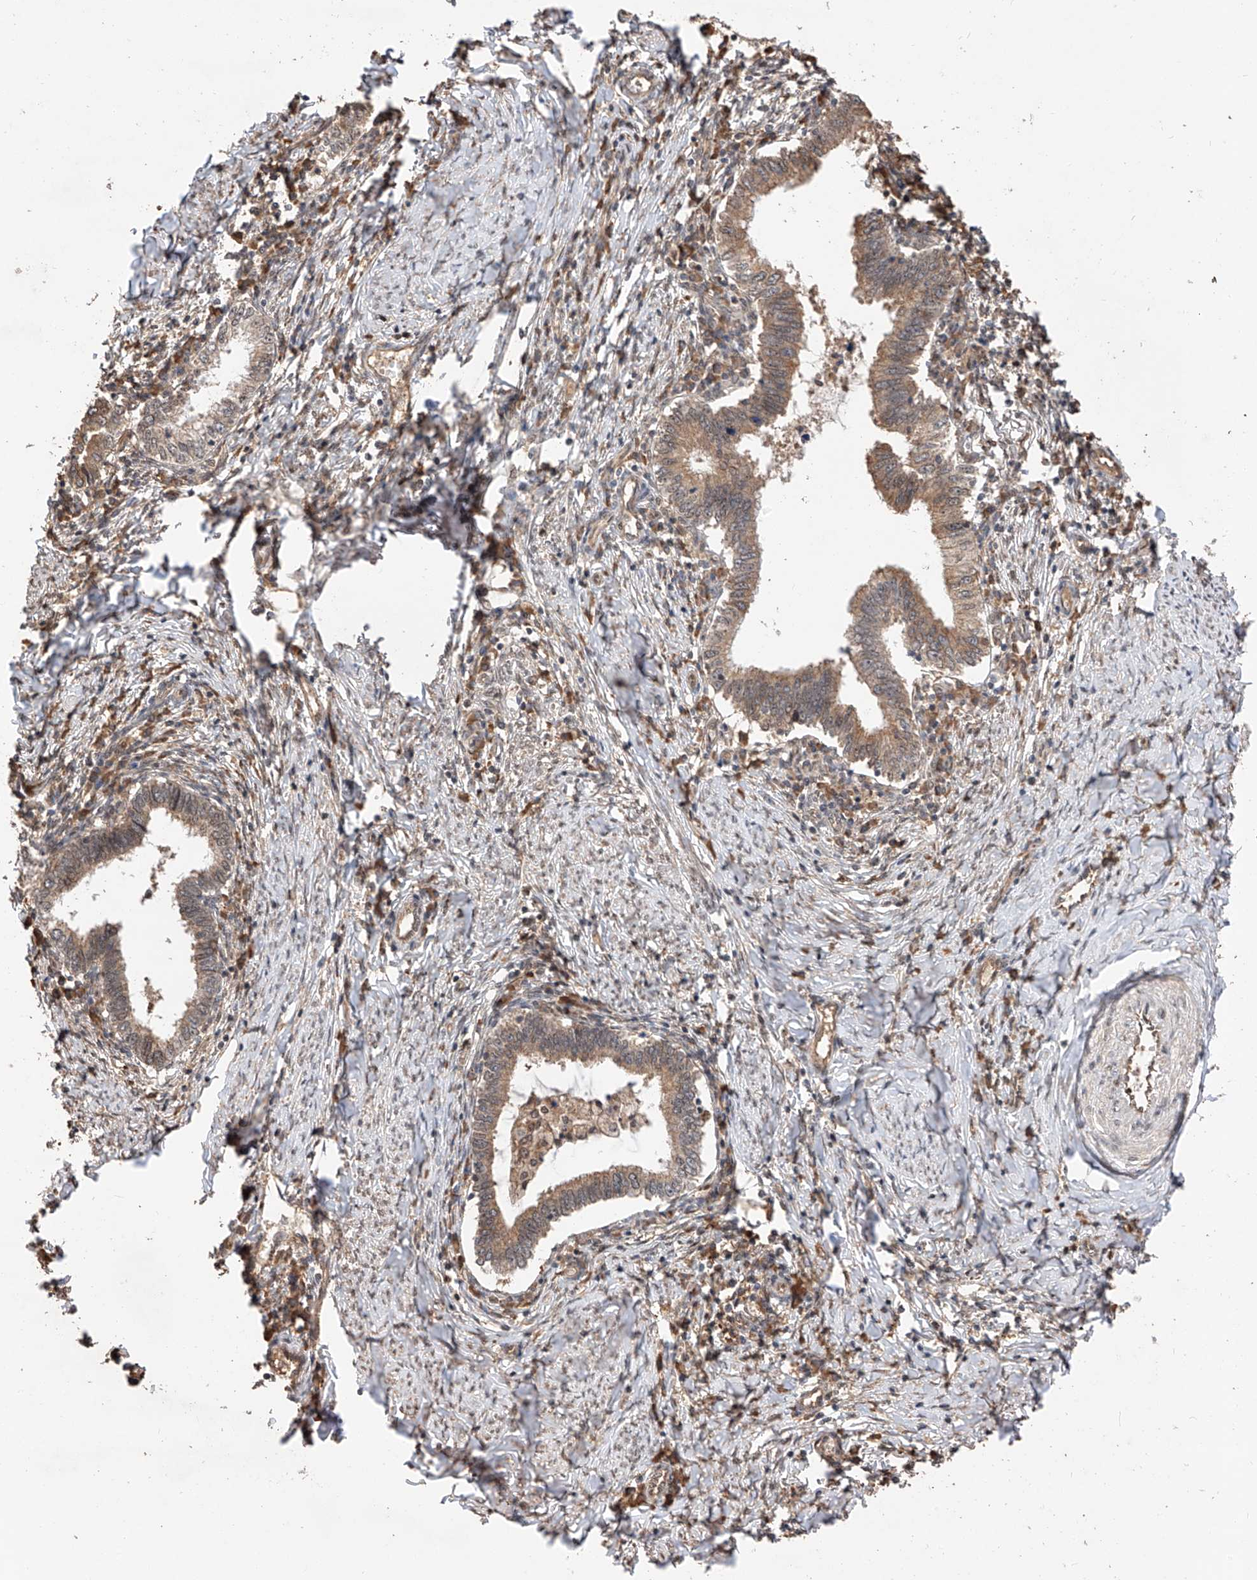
{"staining": {"intensity": "moderate", "quantity": ">75%", "location": "cytoplasmic/membranous"}, "tissue": "cervical cancer", "cell_type": "Tumor cells", "image_type": "cancer", "snomed": [{"axis": "morphology", "description": "Adenocarcinoma, NOS"}, {"axis": "topography", "description": "Cervix"}], "caption": "Immunohistochemical staining of human cervical cancer (adenocarcinoma) exhibits medium levels of moderate cytoplasmic/membranous staining in approximately >75% of tumor cells.", "gene": "RILPL2", "patient": {"sex": "female", "age": 36}}